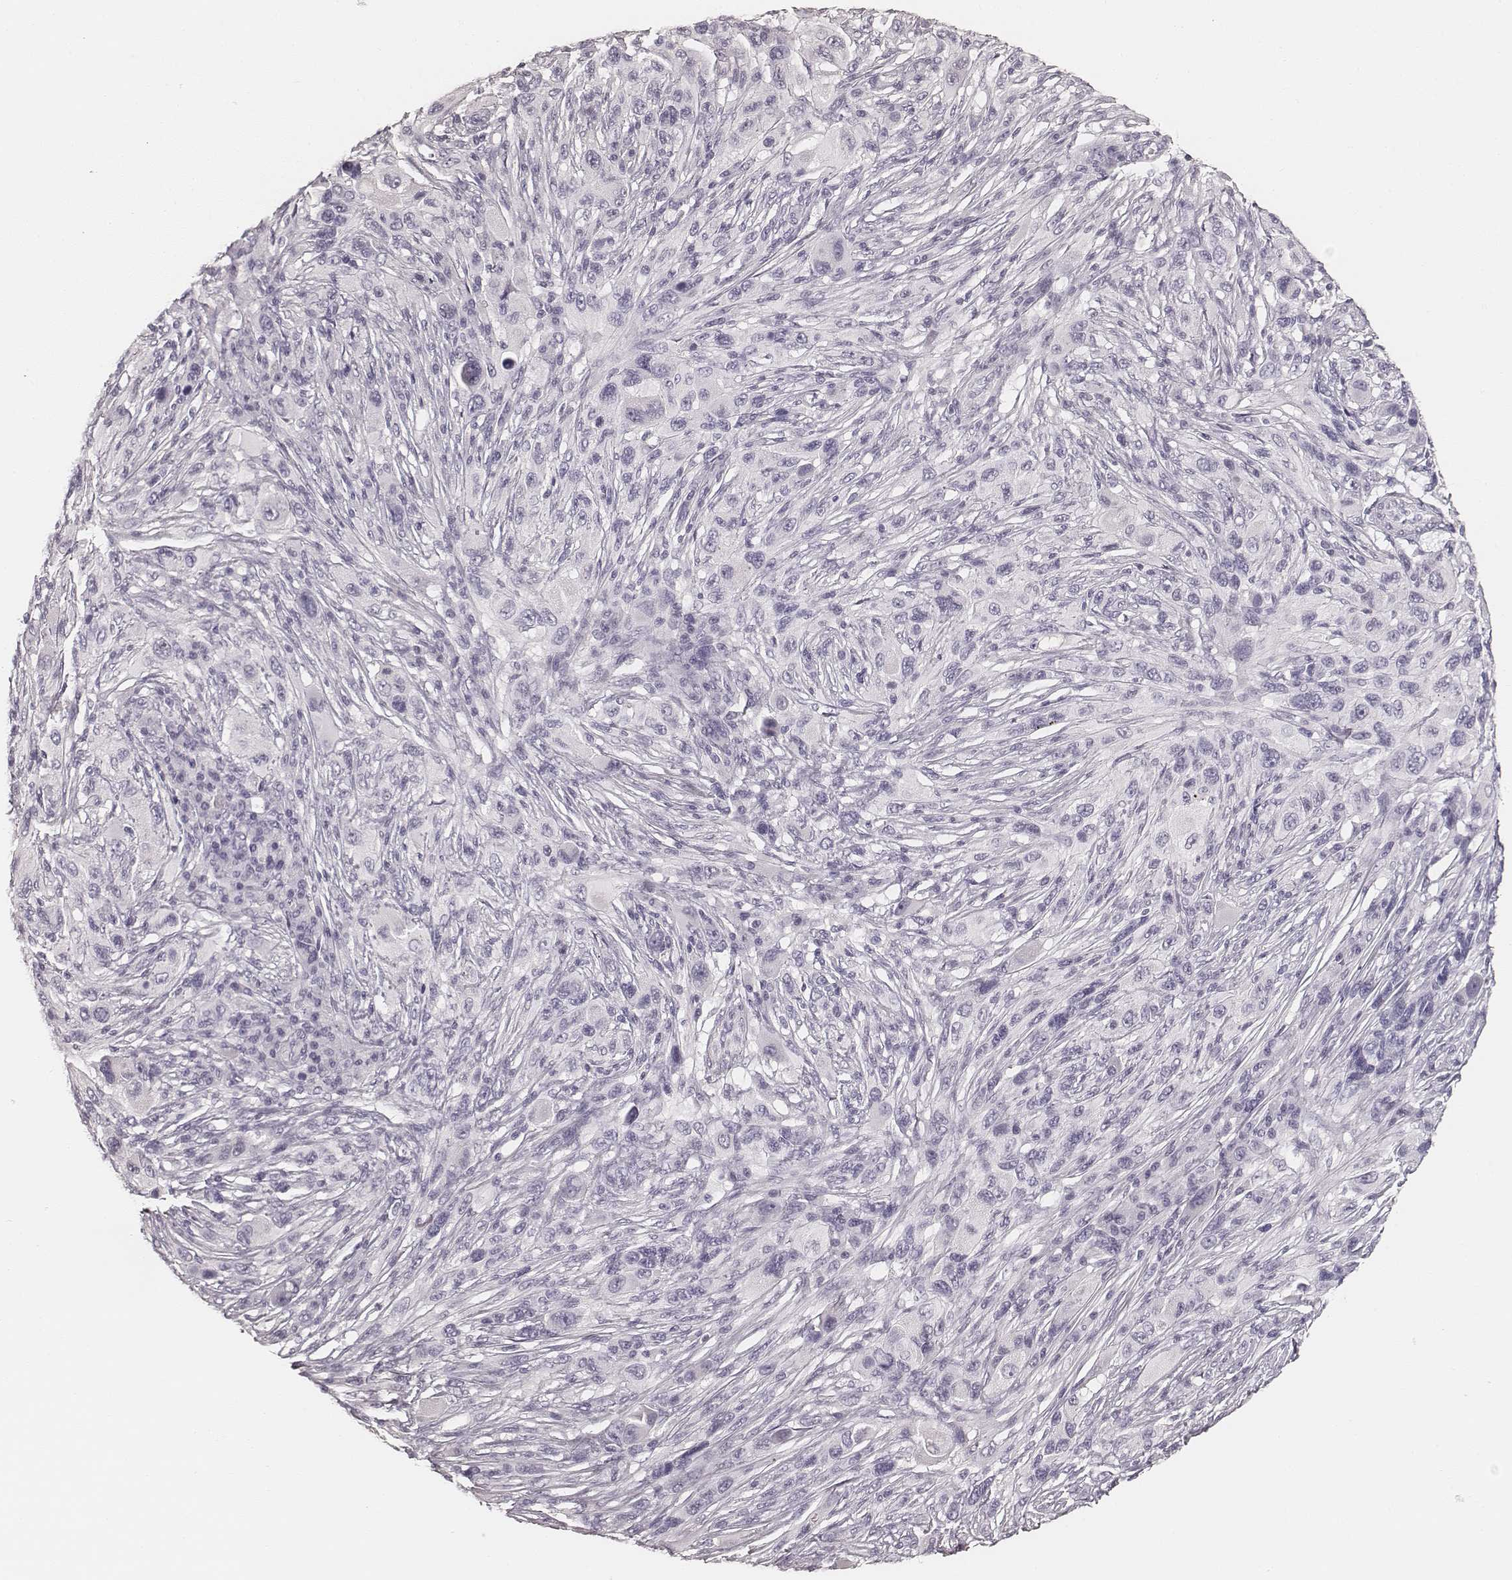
{"staining": {"intensity": "negative", "quantity": "none", "location": "none"}, "tissue": "melanoma", "cell_type": "Tumor cells", "image_type": "cancer", "snomed": [{"axis": "morphology", "description": "Malignant melanoma, NOS"}, {"axis": "topography", "description": "Skin"}], "caption": "DAB (3,3'-diaminobenzidine) immunohistochemical staining of human melanoma displays no significant expression in tumor cells.", "gene": "HNF4G", "patient": {"sex": "male", "age": 53}}